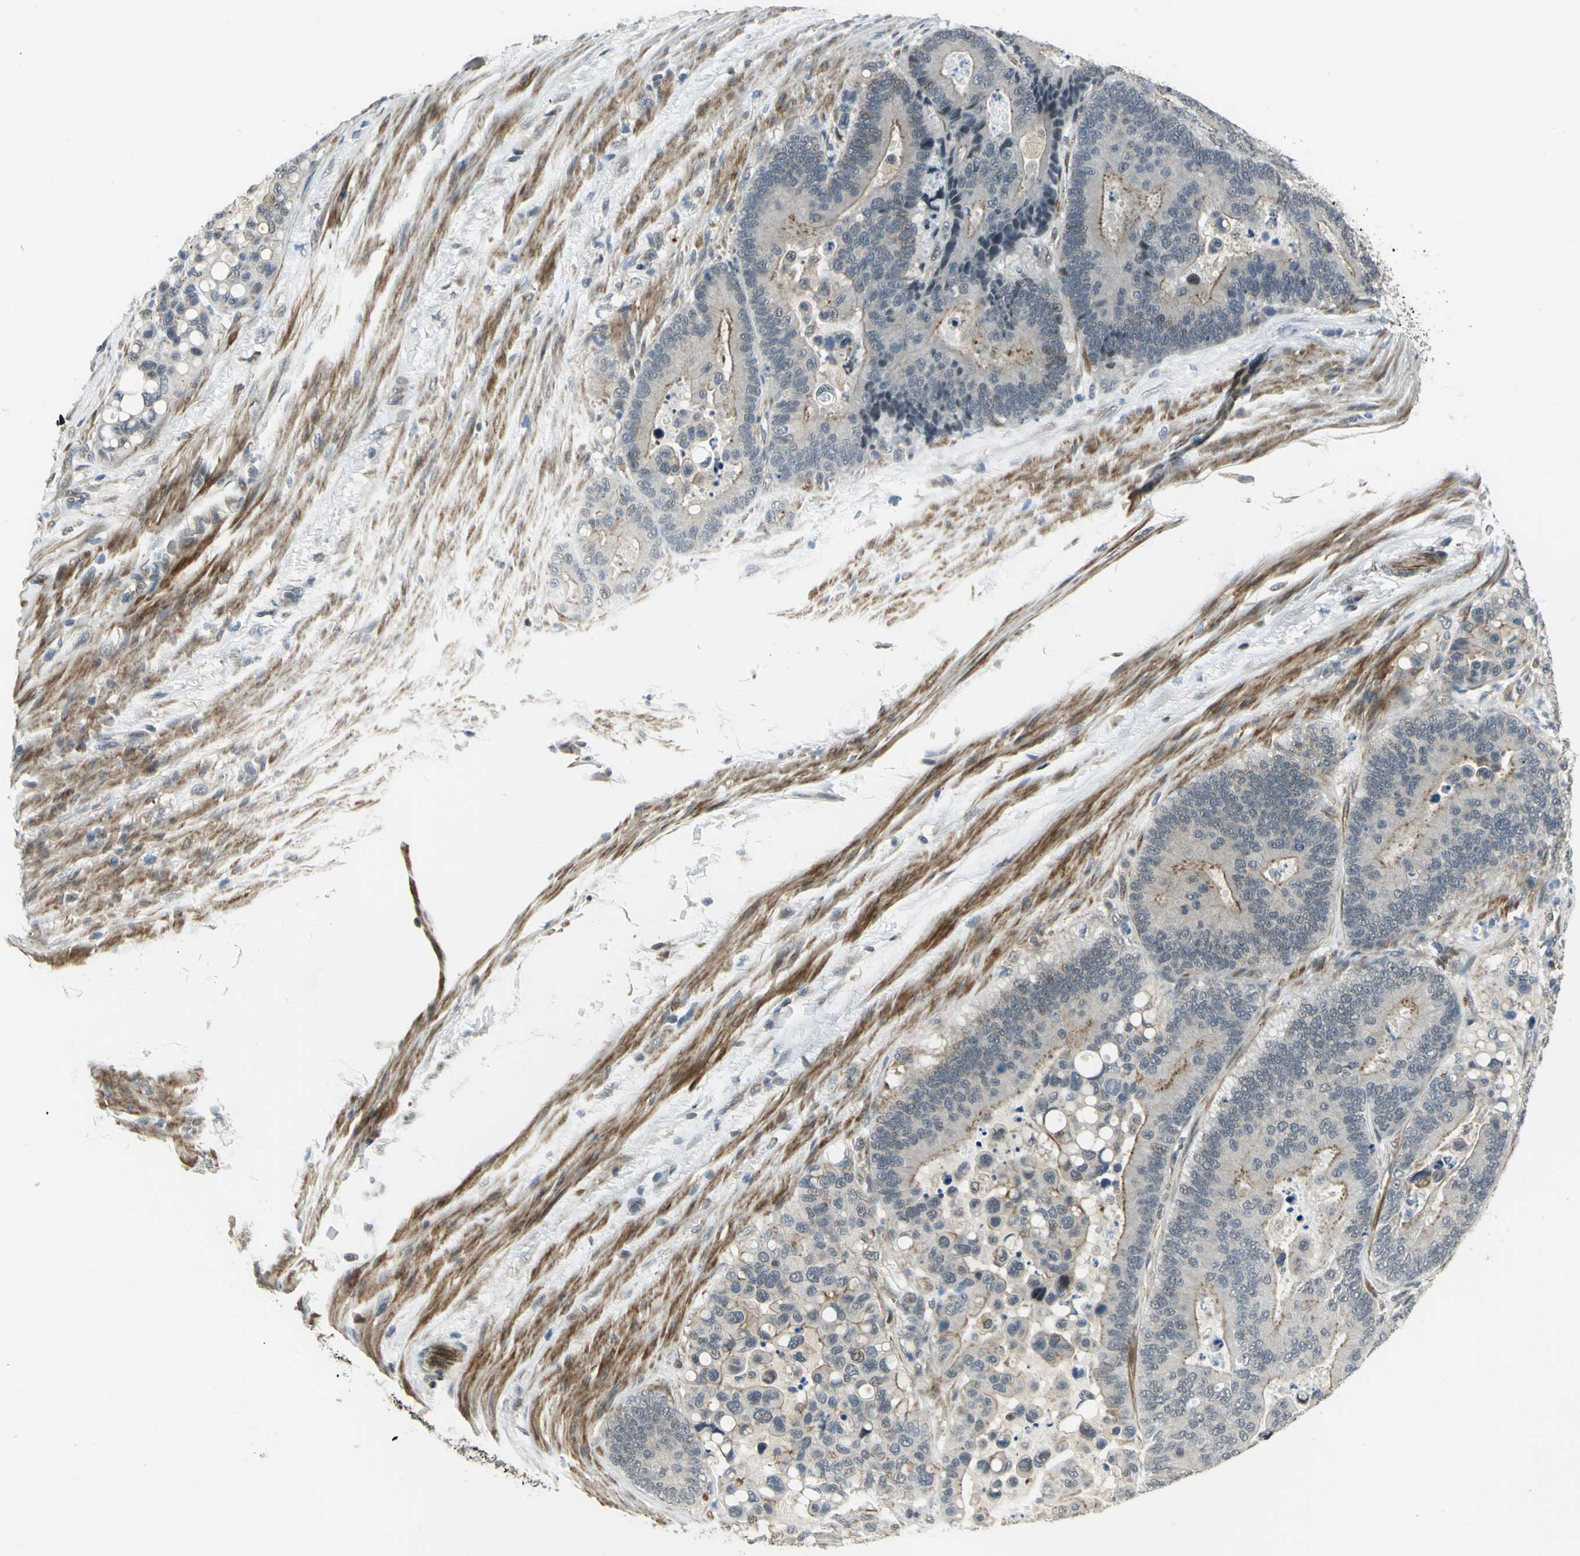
{"staining": {"intensity": "moderate", "quantity": "25%-75%", "location": "cytoplasmic/membranous"}, "tissue": "colorectal cancer", "cell_type": "Tumor cells", "image_type": "cancer", "snomed": [{"axis": "morphology", "description": "Normal tissue, NOS"}, {"axis": "morphology", "description": "Adenocarcinoma, NOS"}, {"axis": "topography", "description": "Colon"}], "caption": "Immunohistochemistry of human adenocarcinoma (colorectal) shows medium levels of moderate cytoplasmic/membranous positivity in about 25%-75% of tumor cells.", "gene": "PLAGL2", "patient": {"sex": "male", "age": 82}}